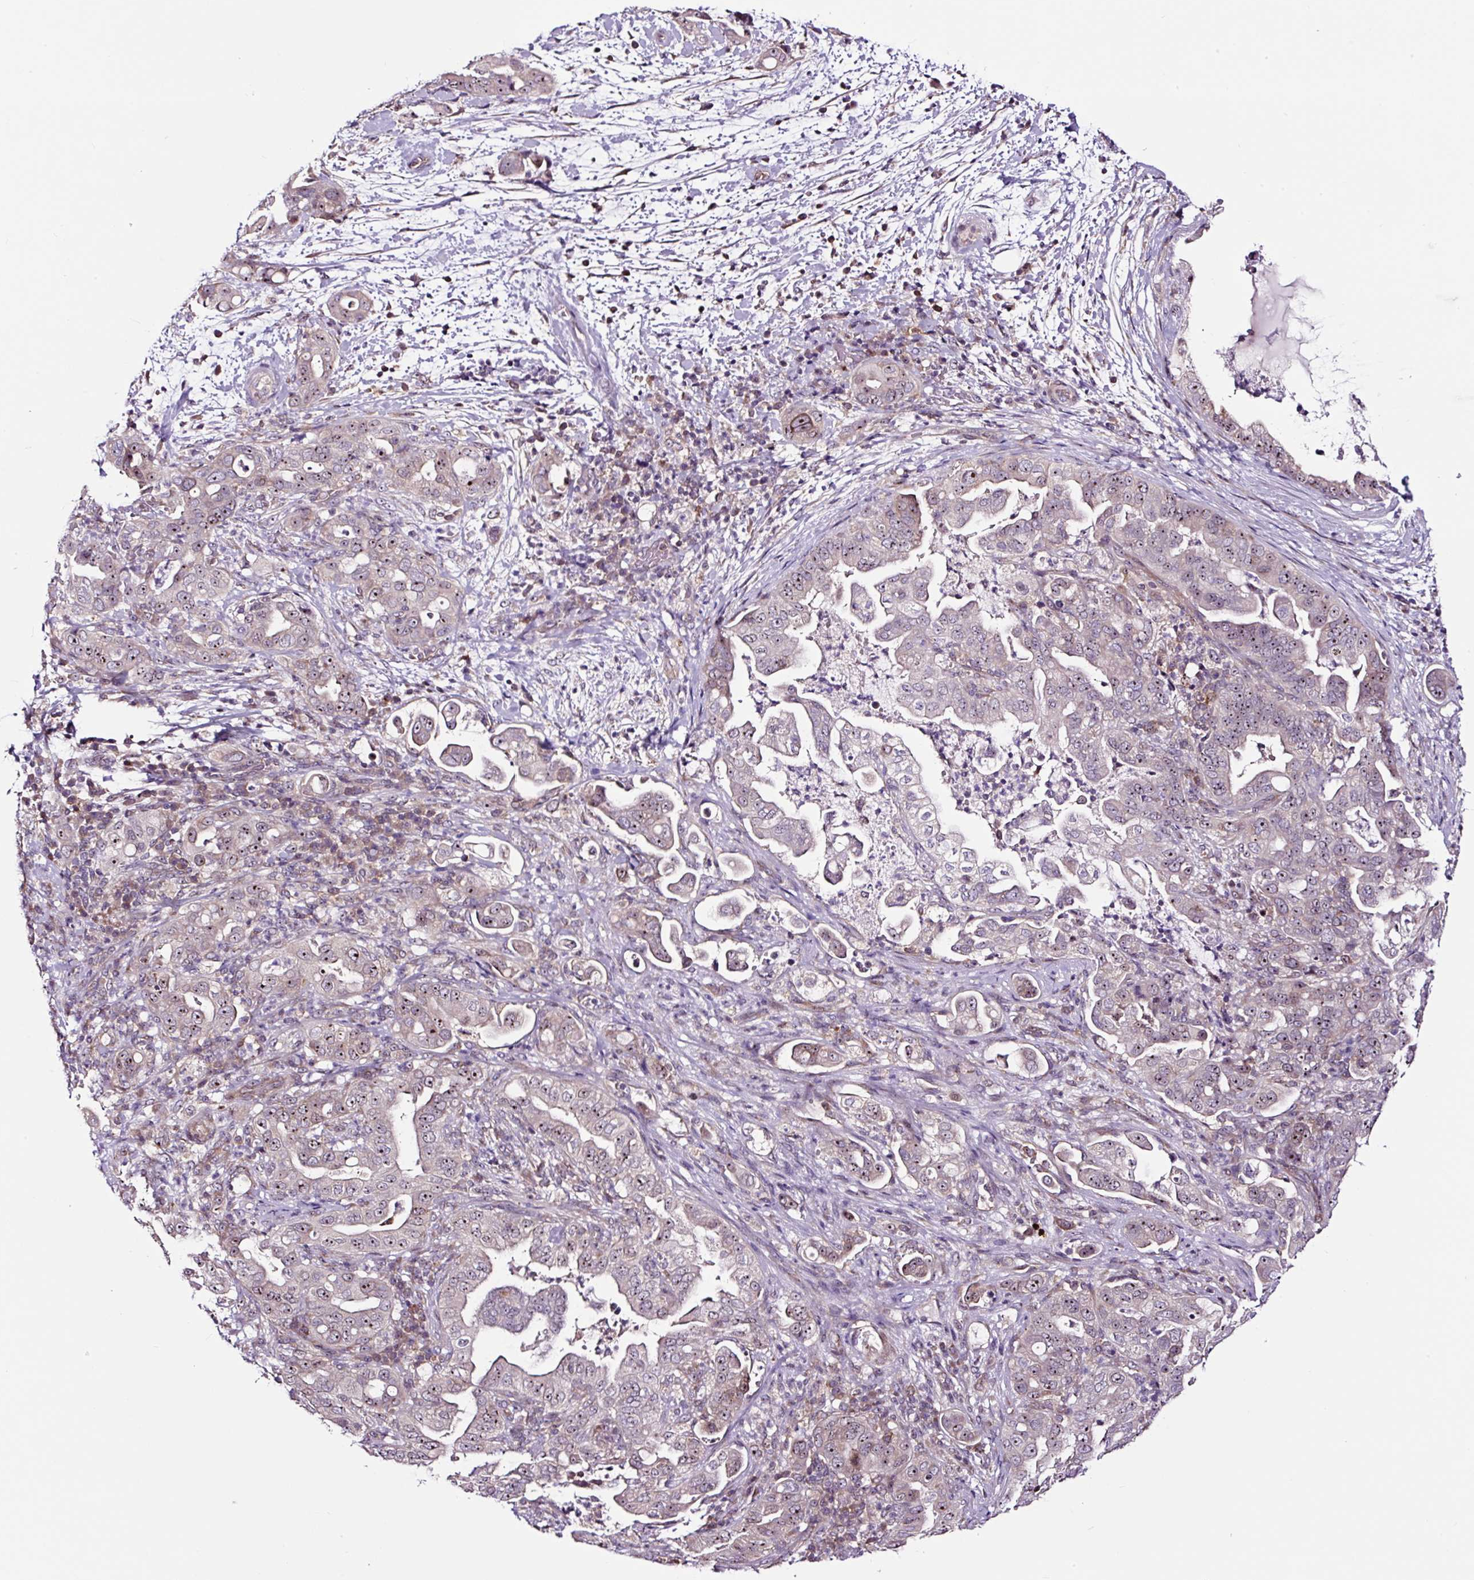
{"staining": {"intensity": "moderate", "quantity": ">75%", "location": "nuclear"}, "tissue": "pancreatic cancer", "cell_type": "Tumor cells", "image_type": "cancer", "snomed": [{"axis": "morphology", "description": "Normal tissue, NOS"}, {"axis": "morphology", "description": "Adenocarcinoma, NOS"}, {"axis": "topography", "description": "Lymph node"}, {"axis": "topography", "description": "Pancreas"}], "caption": "Tumor cells reveal medium levels of moderate nuclear positivity in approximately >75% of cells in pancreatic cancer.", "gene": "NOM1", "patient": {"sex": "female", "age": 67}}